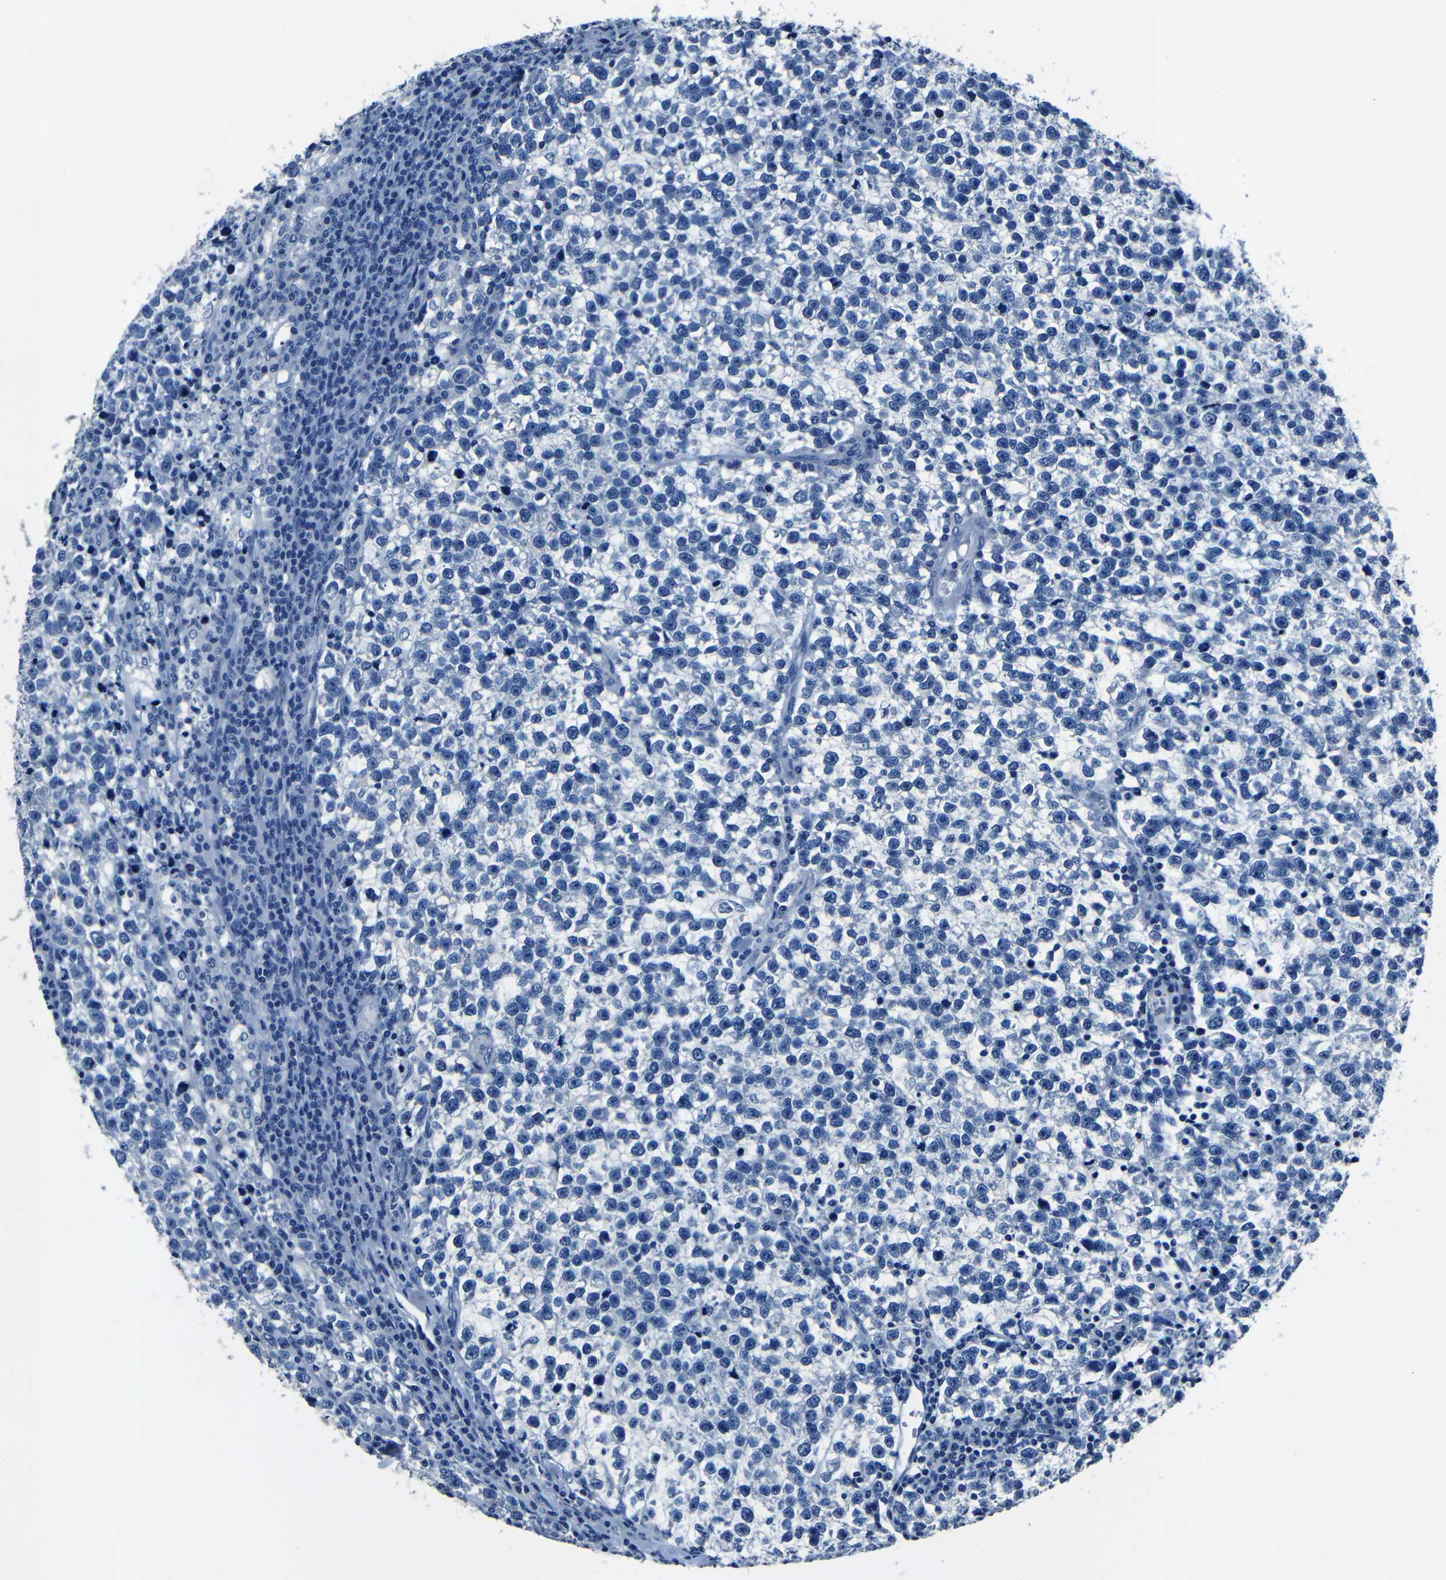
{"staining": {"intensity": "negative", "quantity": "none", "location": "none"}, "tissue": "testis cancer", "cell_type": "Tumor cells", "image_type": "cancer", "snomed": [{"axis": "morphology", "description": "Normal tissue, NOS"}, {"axis": "morphology", "description": "Seminoma, NOS"}, {"axis": "topography", "description": "Testis"}], "caption": "Immunohistochemical staining of seminoma (testis) shows no significant staining in tumor cells.", "gene": "NCMAP", "patient": {"sex": "male", "age": 43}}